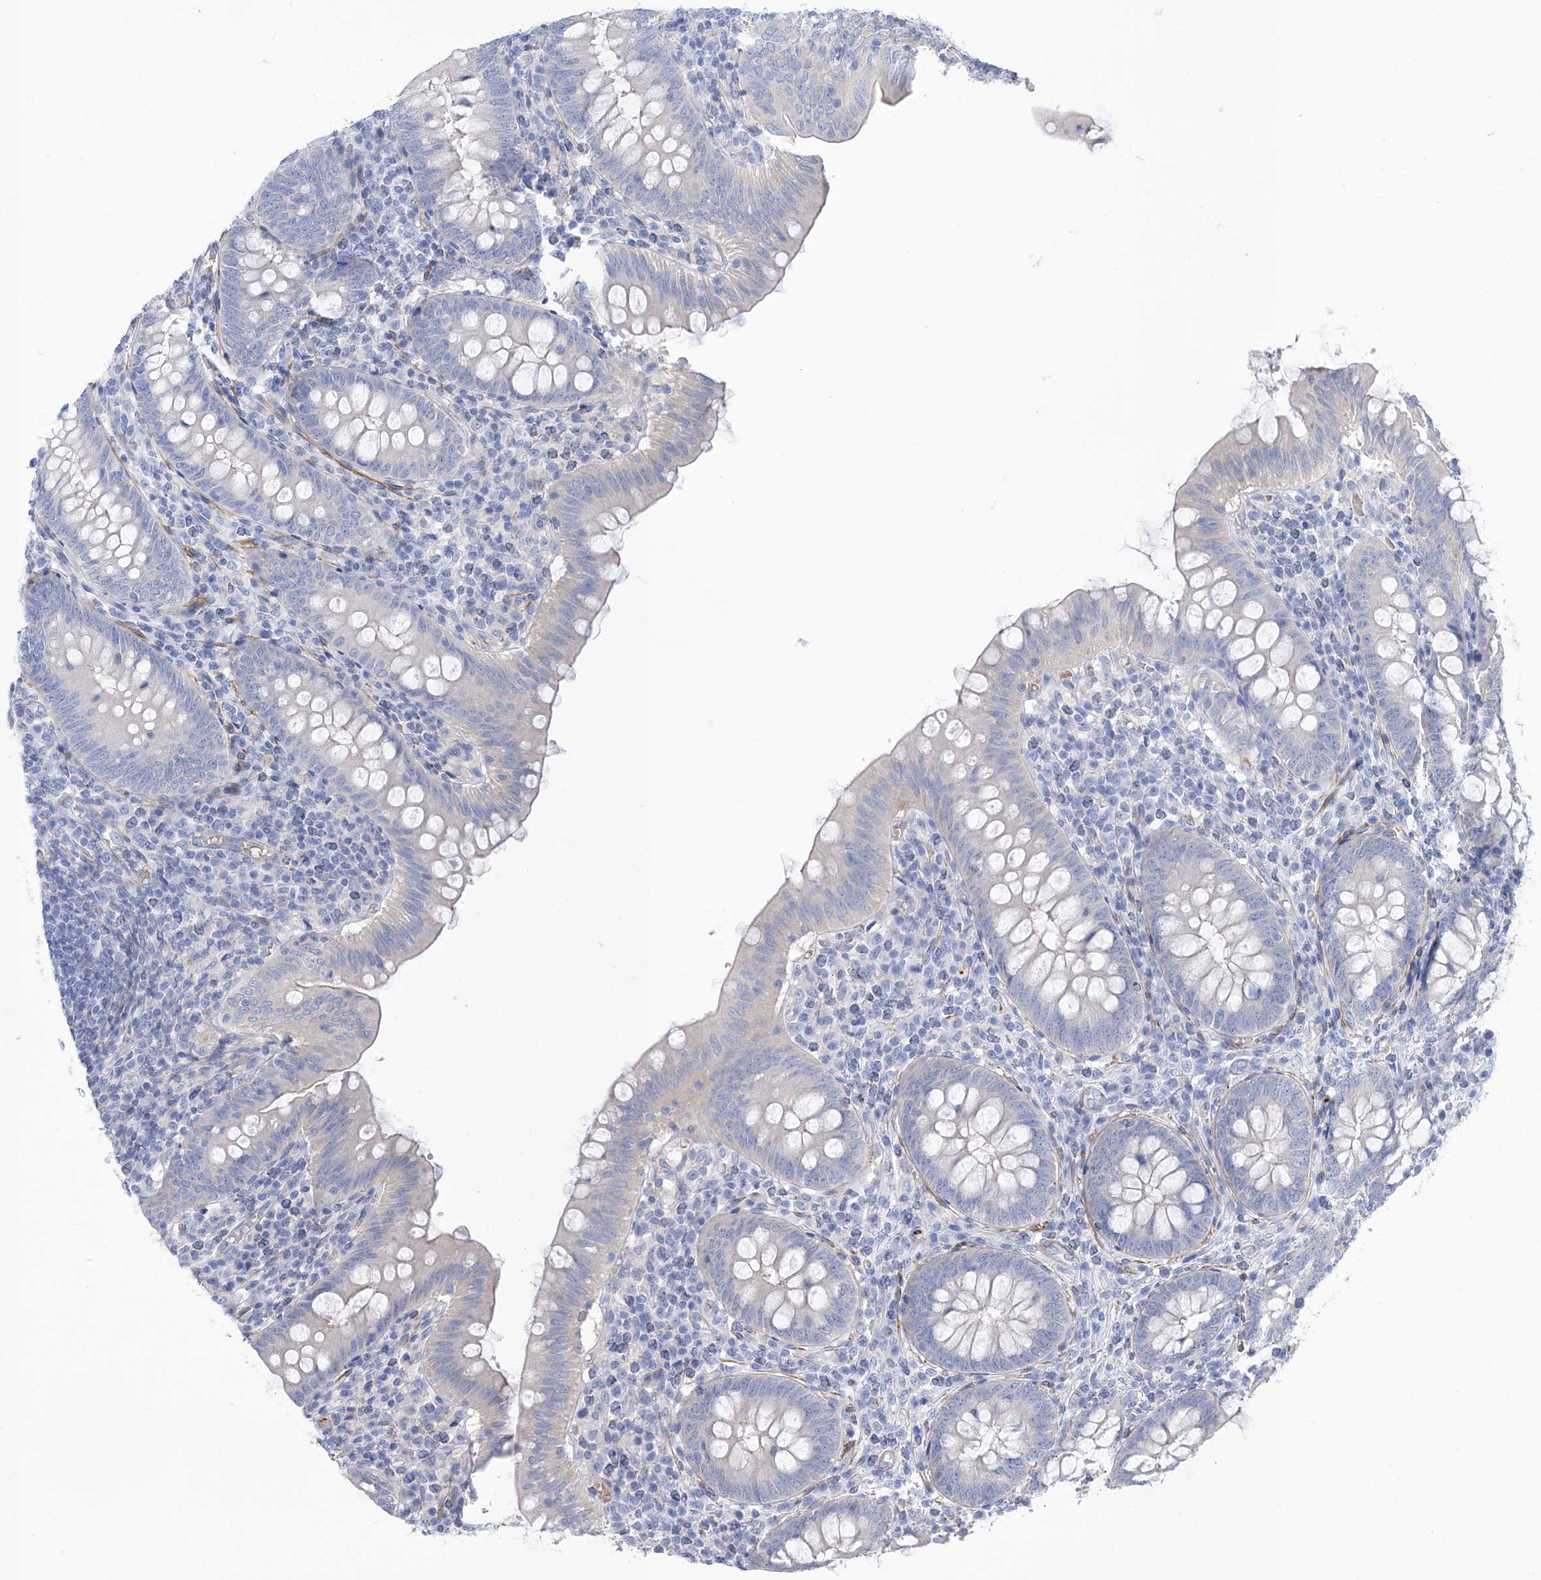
{"staining": {"intensity": "negative", "quantity": "none", "location": "none"}, "tissue": "appendix", "cell_type": "Glandular cells", "image_type": "normal", "snomed": [{"axis": "morphology", "description": "Normal tissue, NOS"}, {"axis": "topography", "description": "Appendix"}], "caption": "DAB immunohistochemical staining of unremarkable human appendix reveals no significant expression in glandular cells. The staining is performed using DAB brown chromogen with nuclei counter-stained in using hematoxylin.", "gene": "WDR74", "patient": {"sex": "male", "age": 14}}